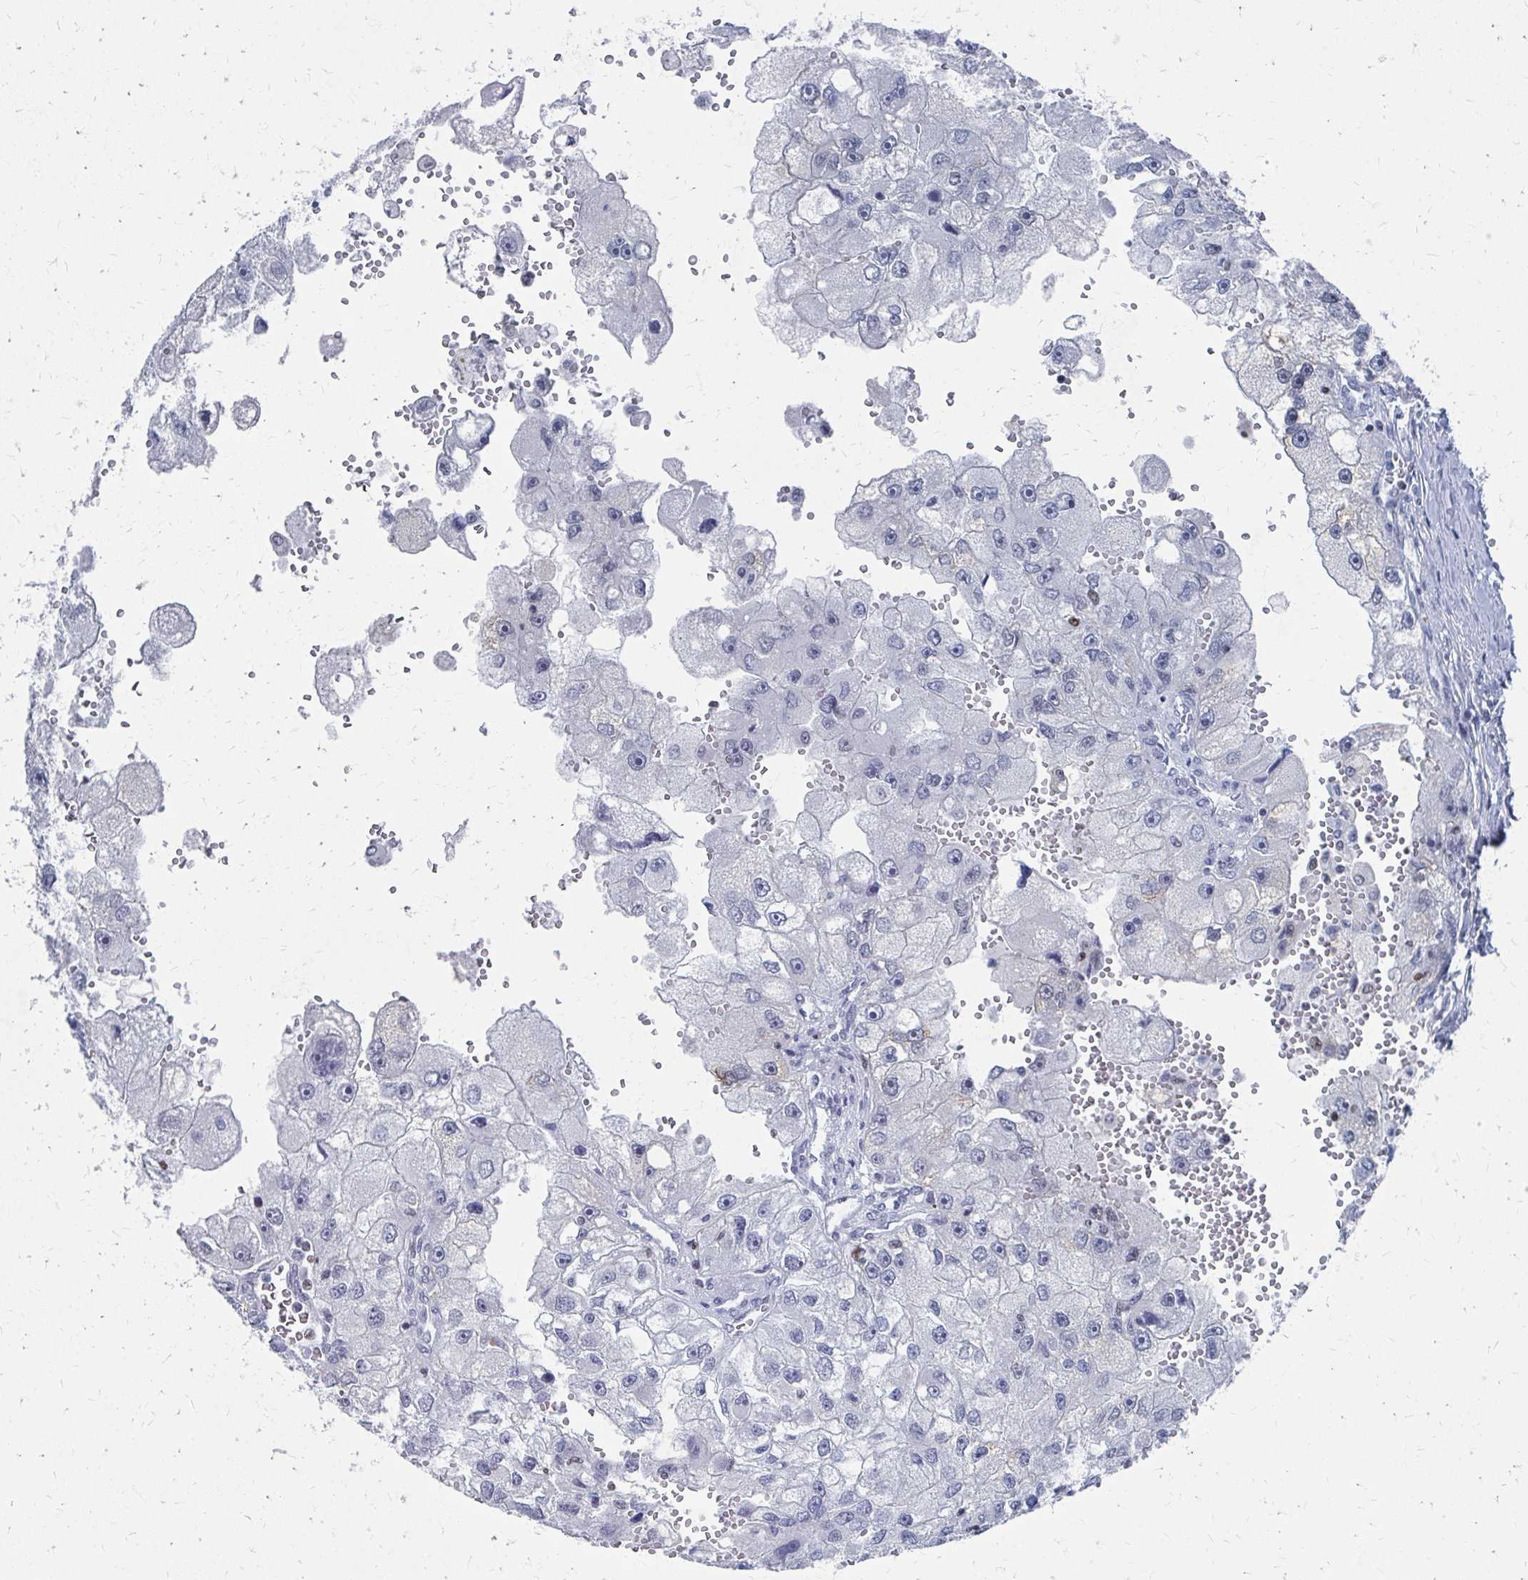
{"staining": {"intensity": "weak", "quantity": "<25%", "location": "nuclear"}, "tissue": "renal cancer", "cell_type": "Tumor cells", "image_type": "cancer", "snomed": [{"axis": "morphology", "description": "Adenocarcinoma, NOS"}, {"axis": "topography", "description": "Kidney"}], "caption": "Immunohistochemistry (IHC) of human renal cancer (adenocarcinoma) displays no expression in tumor cells.", "gene": "CDIN1", "patient": {"sex": "male", "age": 63}}